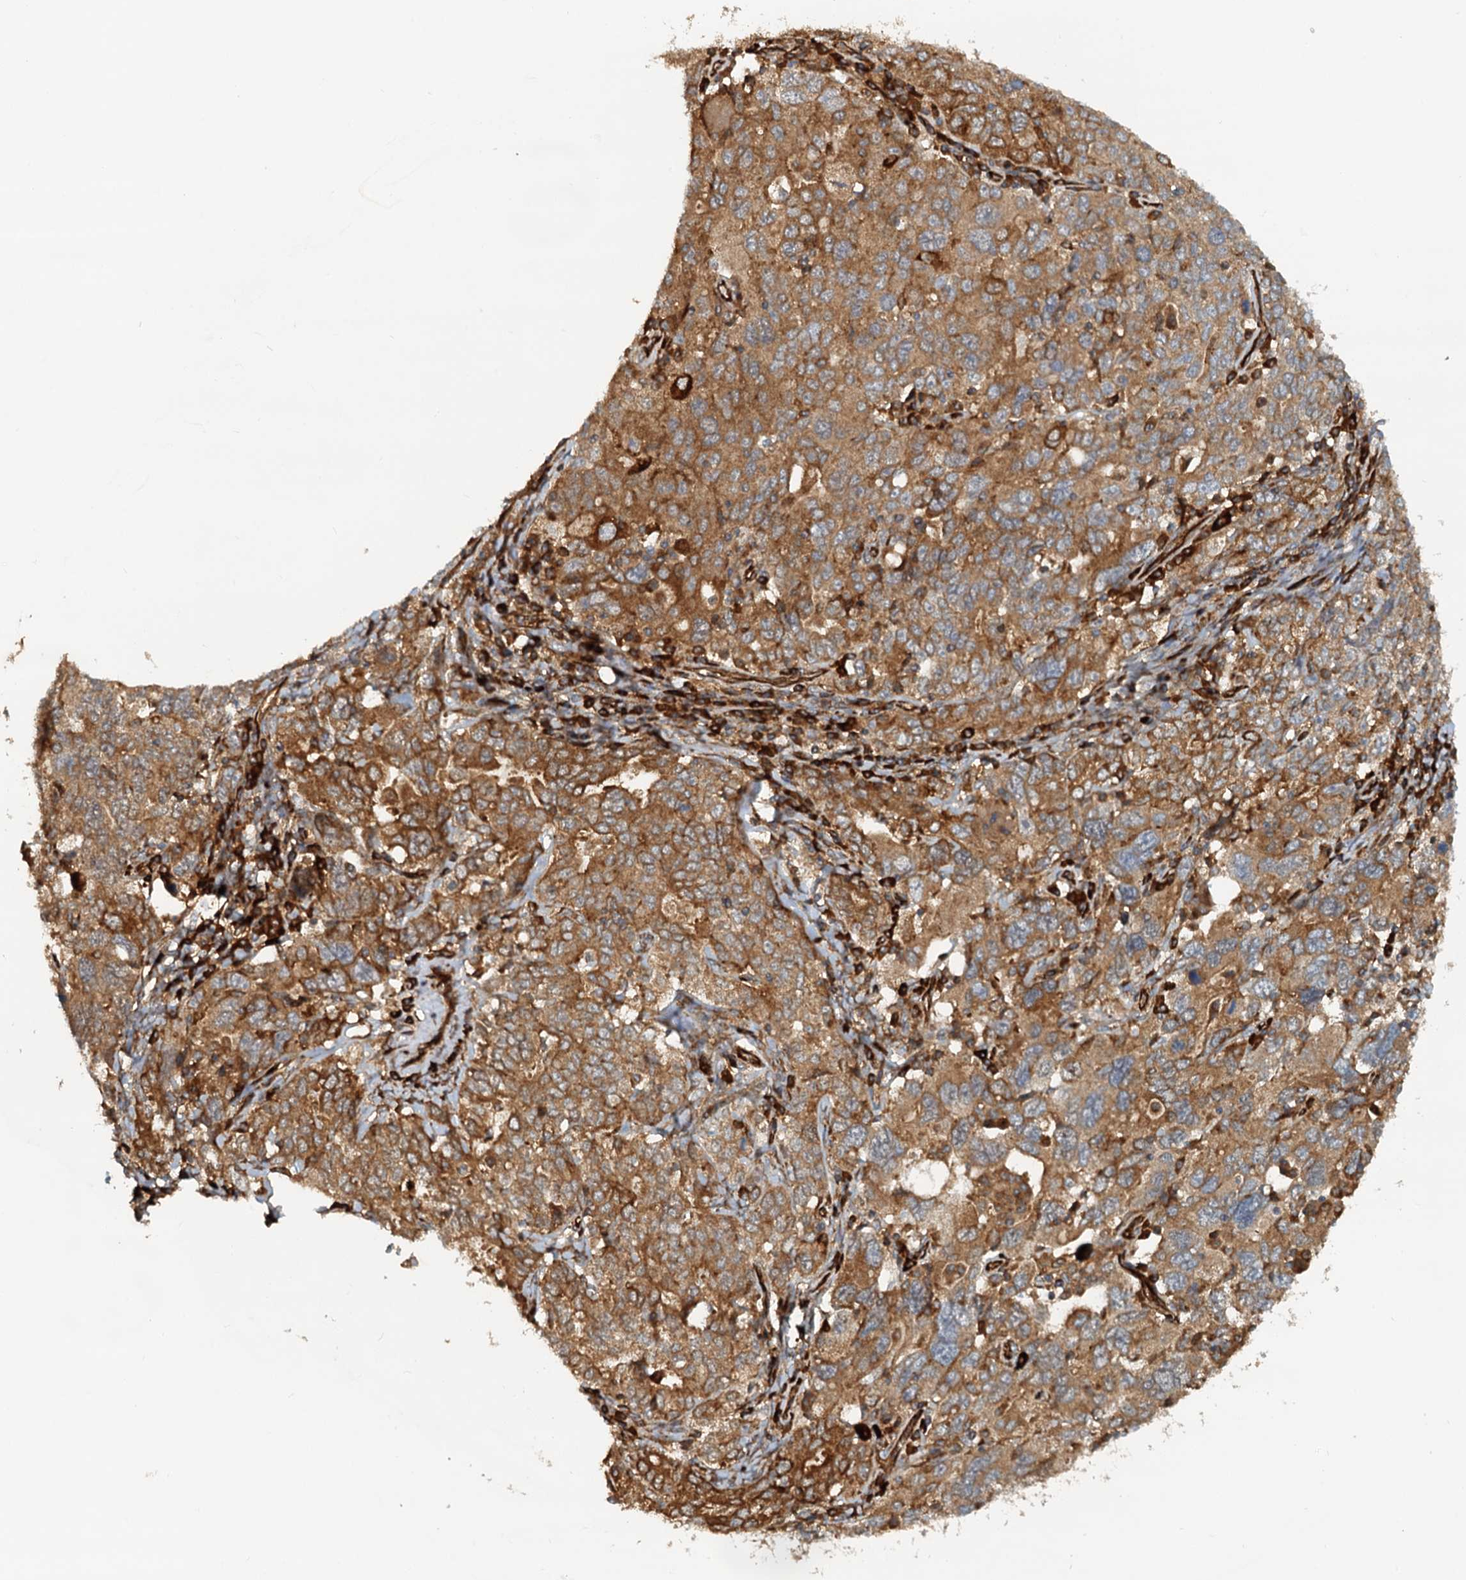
{"staining": {"intensity": "strong", "quantity": ">75%", "location": "cytoplasmic/membranous"}, "tissue": "ovarian cancer", "cell_type": "Tumor cells", "image_type": "cancer", "snomed": [{"axis": "morphology", "description": "Carcinoma, endometroid"}, {"axis": "topography", "description": "Ovary"}], "caption": "Ovarian cancer stained with immunohistochemistry (IHC) reveals strong cytoplasmic/membranous staining in about >75% of tumor cells. Immunohistochemistry (ihc) stains the protein of interest in brown and the nuclei are stained blue.", "gene": "NIPAL3", "patient": {"sex": "female", "age": 62}}